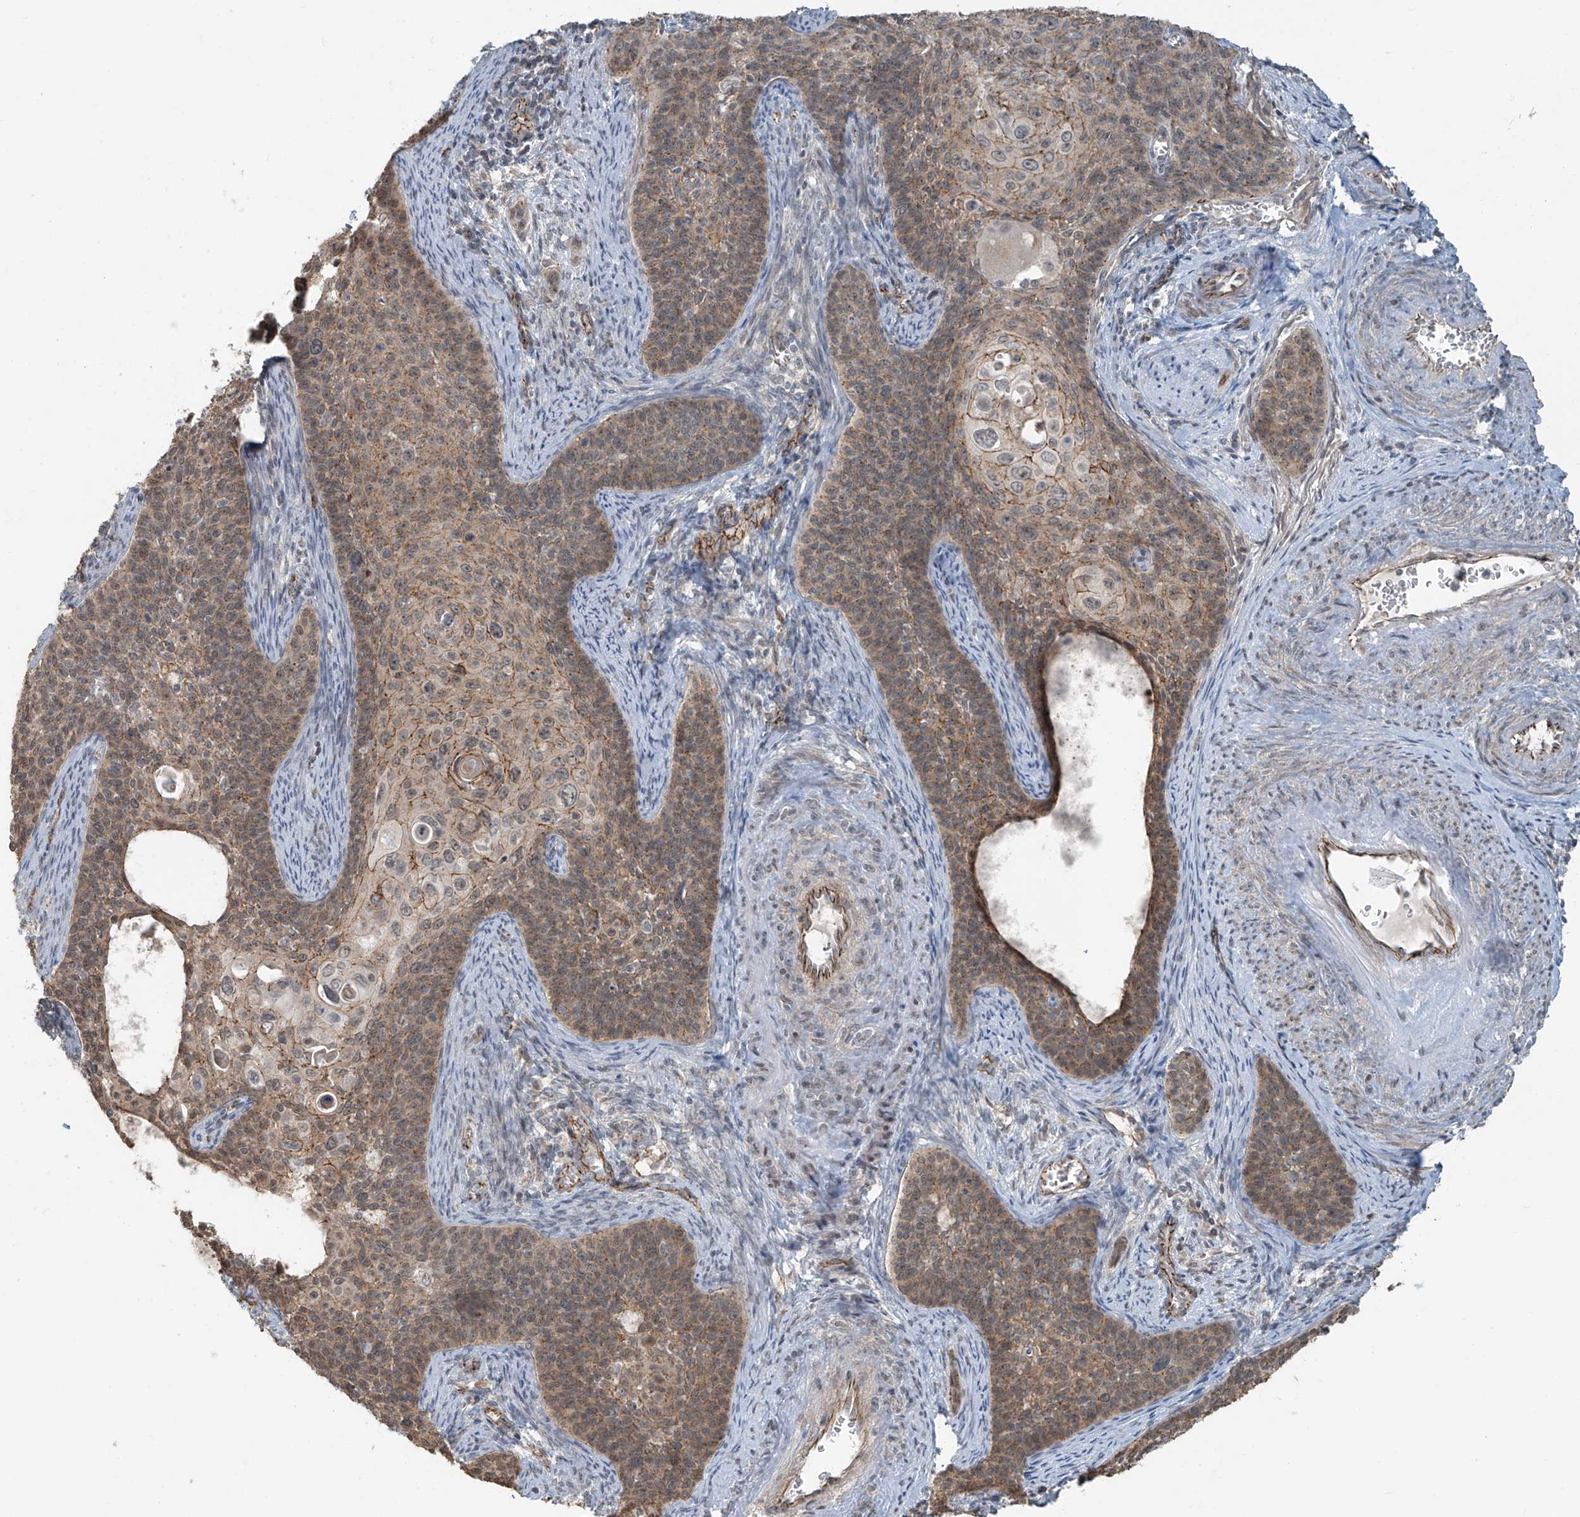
{"staining": {"intensity": "moderate", "quantity": ">75%", "location": "cytoplasmic/membranous,nuclear"}, "tissue": "cervical cancer", "cell_type": "Tumor cells", "image_type": "cancer", "snomed": [{"axis": "morphology", "description": "Squamous cell carcinoma, NOS"}, {"axis": "topography", "description": "Cervix"}], "caption": "Protein staining exhibits moderate cytoplasmic/membranous and nuclear staining in approximately >75% of tumor cells in cervical squamous cell carcinoma.", "gene": "ZNF16", "patient": {"sex": "female", "age": 33}}